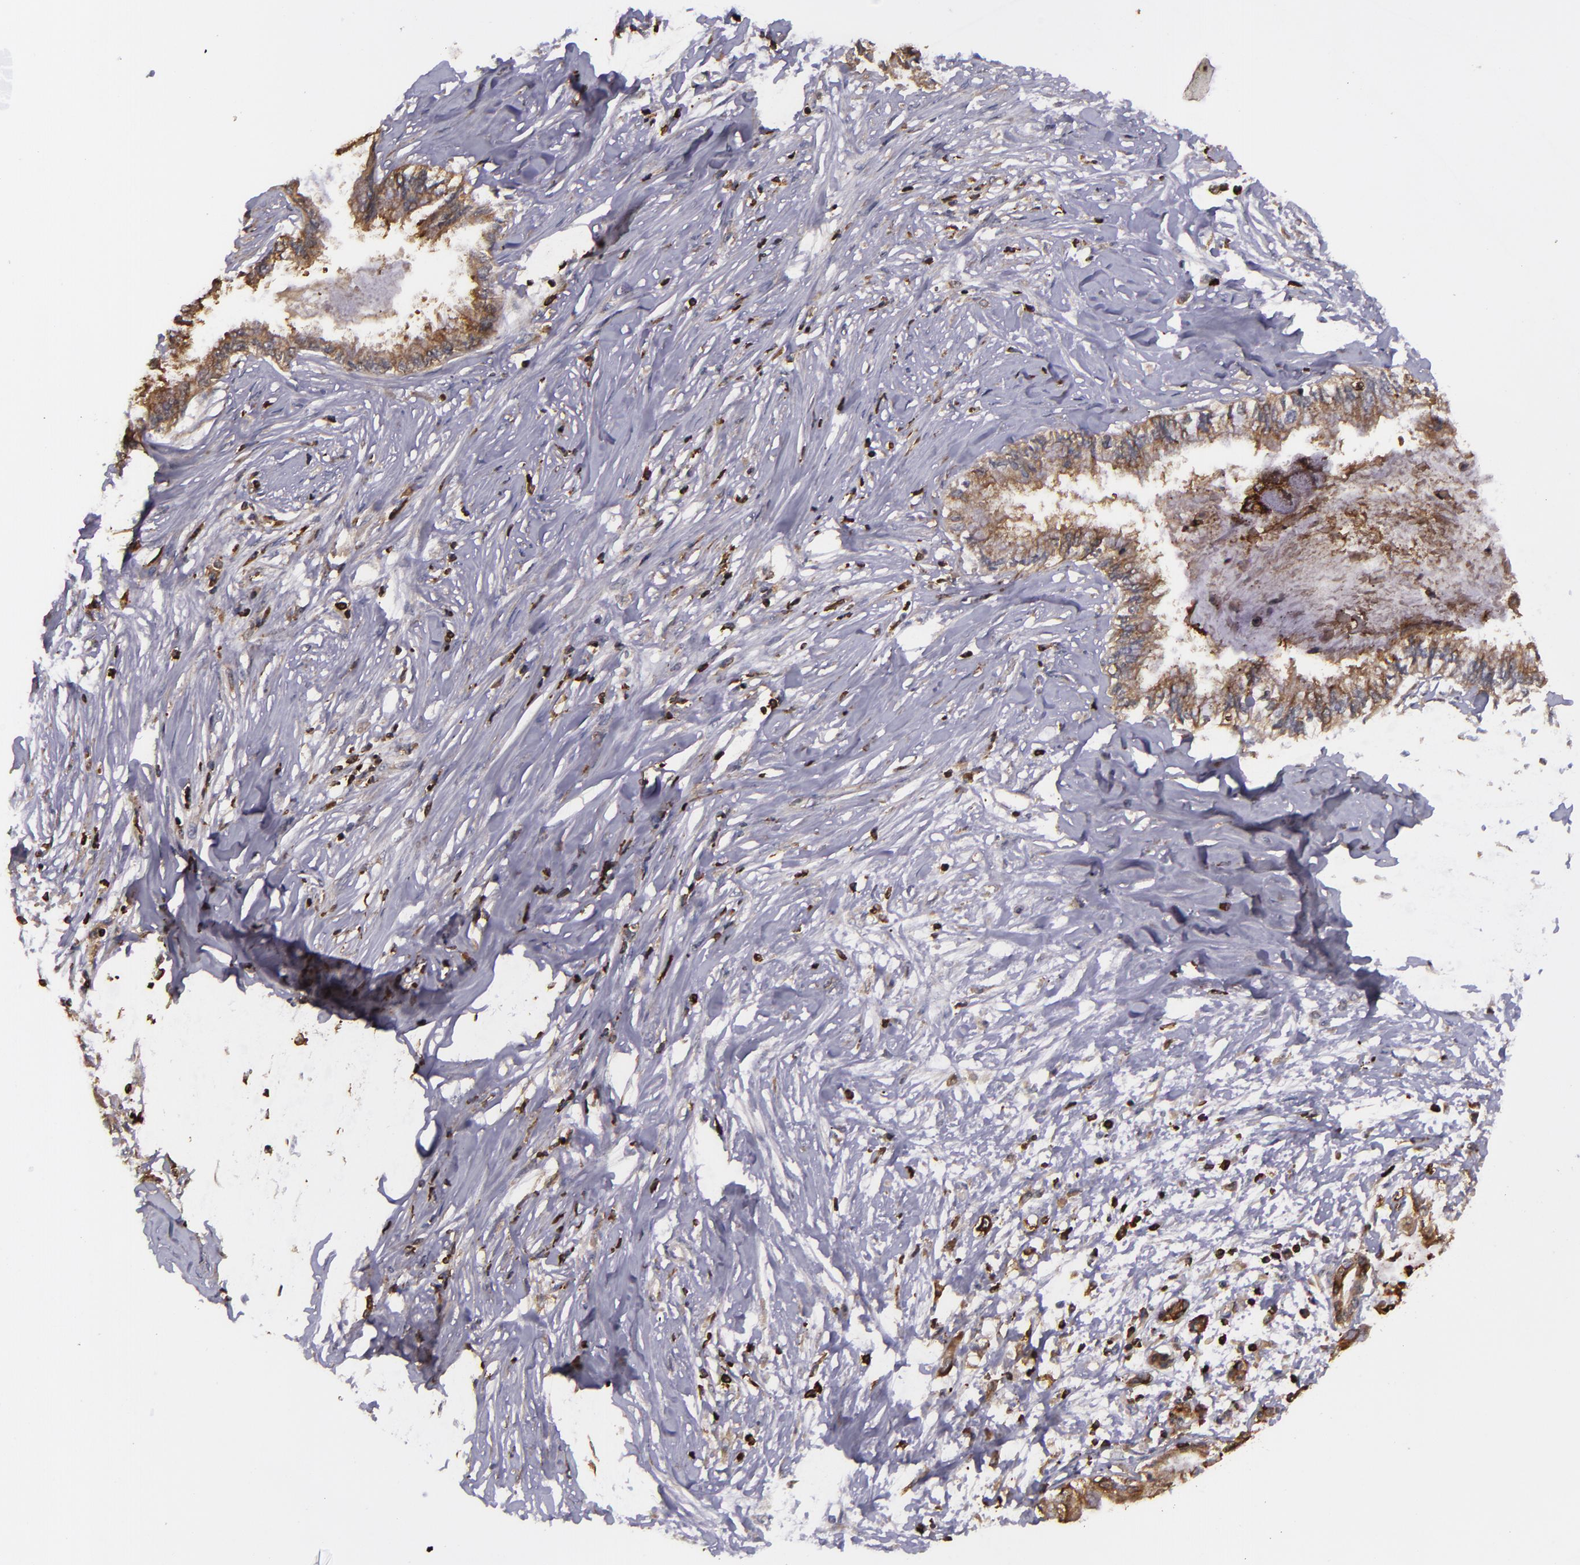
{"staining": {"intensity": "moderate", "quantity": ">75%", "location": "cytoplasmic/membranous"}, "tissue": "pancreatic cancer", "cell_type": "Tumor cells", "image_type": "cancer", "snomed": [{"axis": "morphology", "description": "Adenocarcinoma, NOS"}, {"axis": "topography", "description": "Pancreas"}], "caption": "Pancreatic cancer stained for a protein (brown) shows moderate cytoplasmic/membranous positive expression in about >75% of tumor cells.", "gene": "SLC9A3R1", "patient": {"sex": "female", "age": 64}}